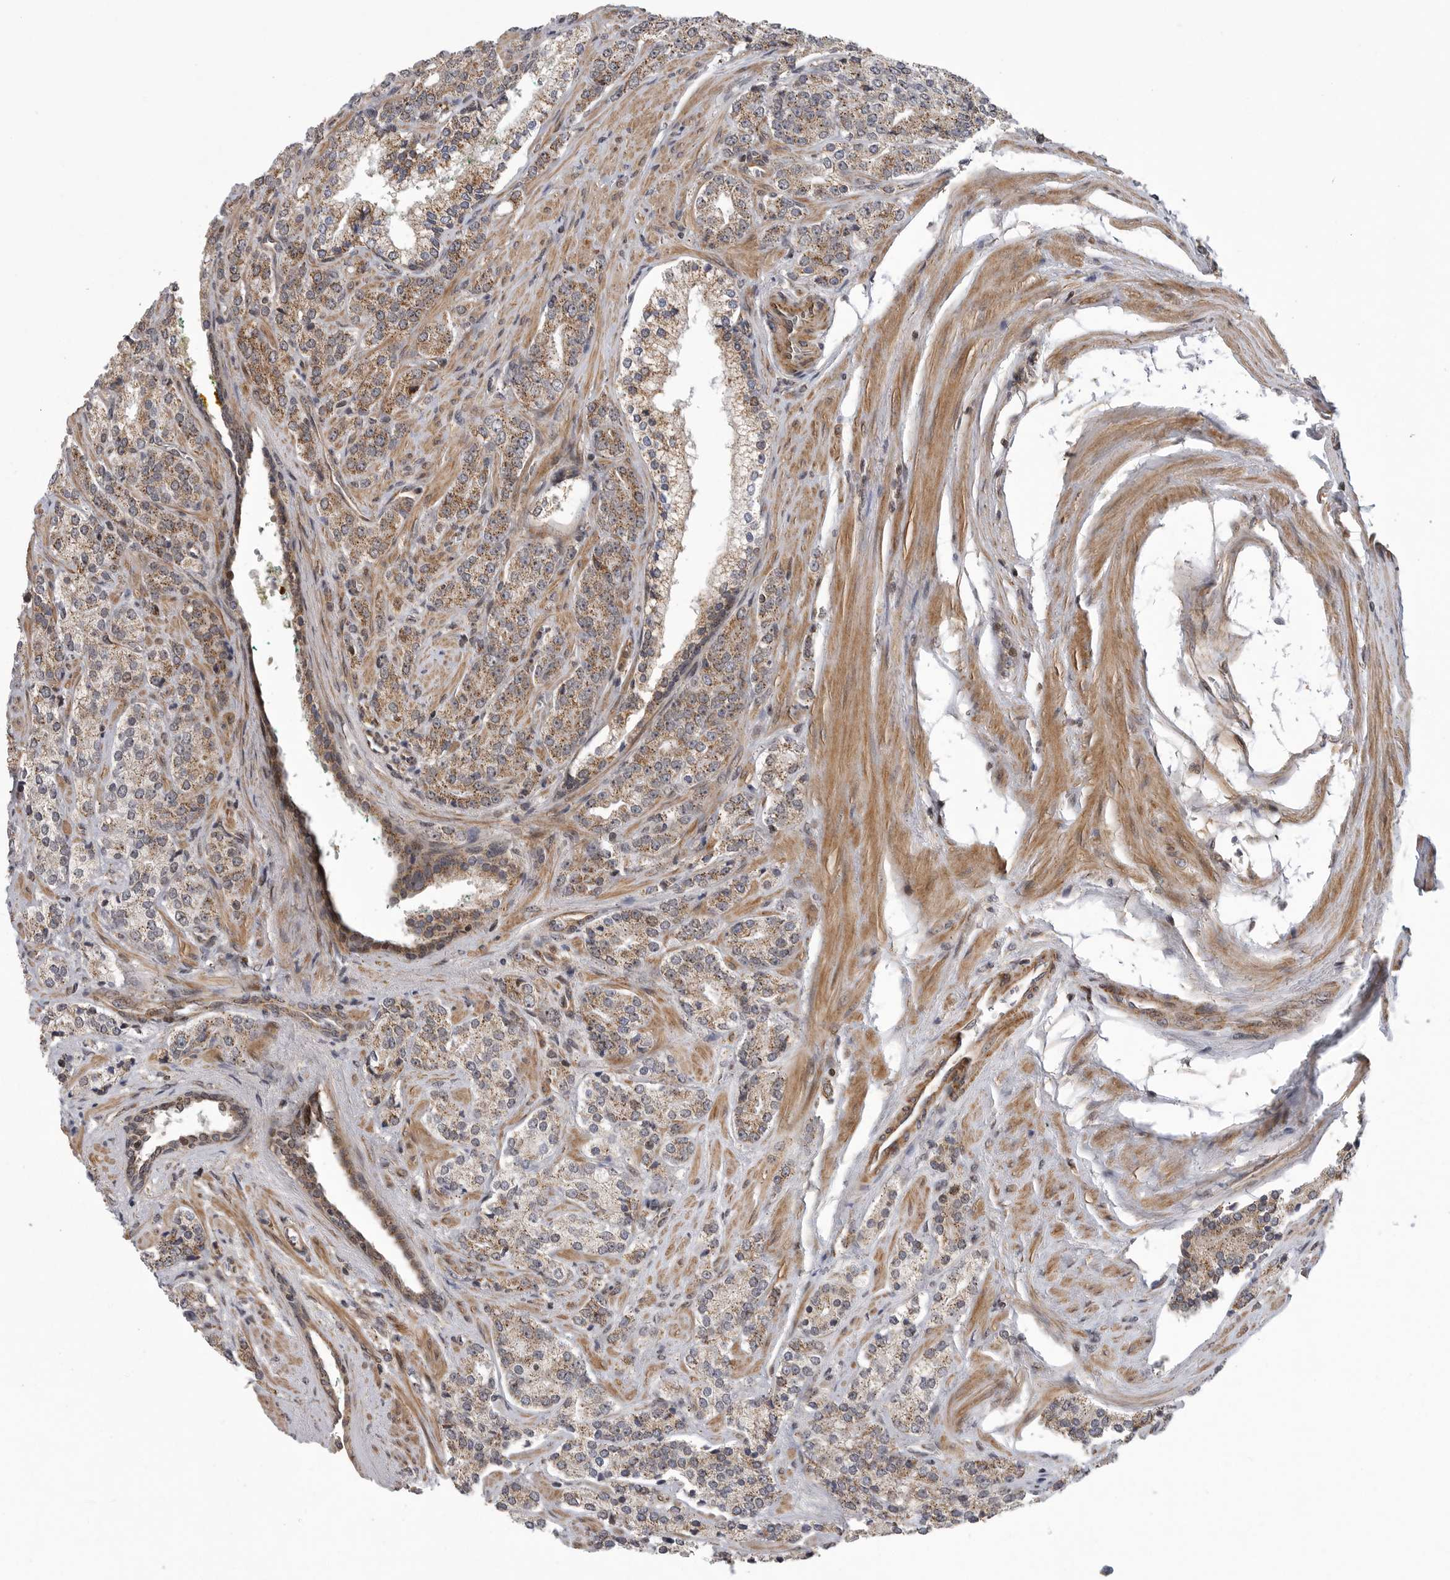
{"staining": {"intensity": "moderate", "quantity": ">75%", "location": "cytoplasmic/membranous"}, "tissue": "prostate cancer", "cell_type": "Tumor cells", "image_type": "cancer", "snomed": [{"axis": "morphology", "description": "Adenocarcinoma, High grade"}, {"axis": "topography", "description": "Prostate"}], "caption": "Immunohistochemistry image of adenocarcinoma (high-grade) (prostate) stained for a protein (brown), which reveals medium levels of moderate cytoplasmic/membranous positivity in approximately >75% of tumor cells.", "gene": "TMPRSS11F", "patient": {"sex": "male", "age": 71}}